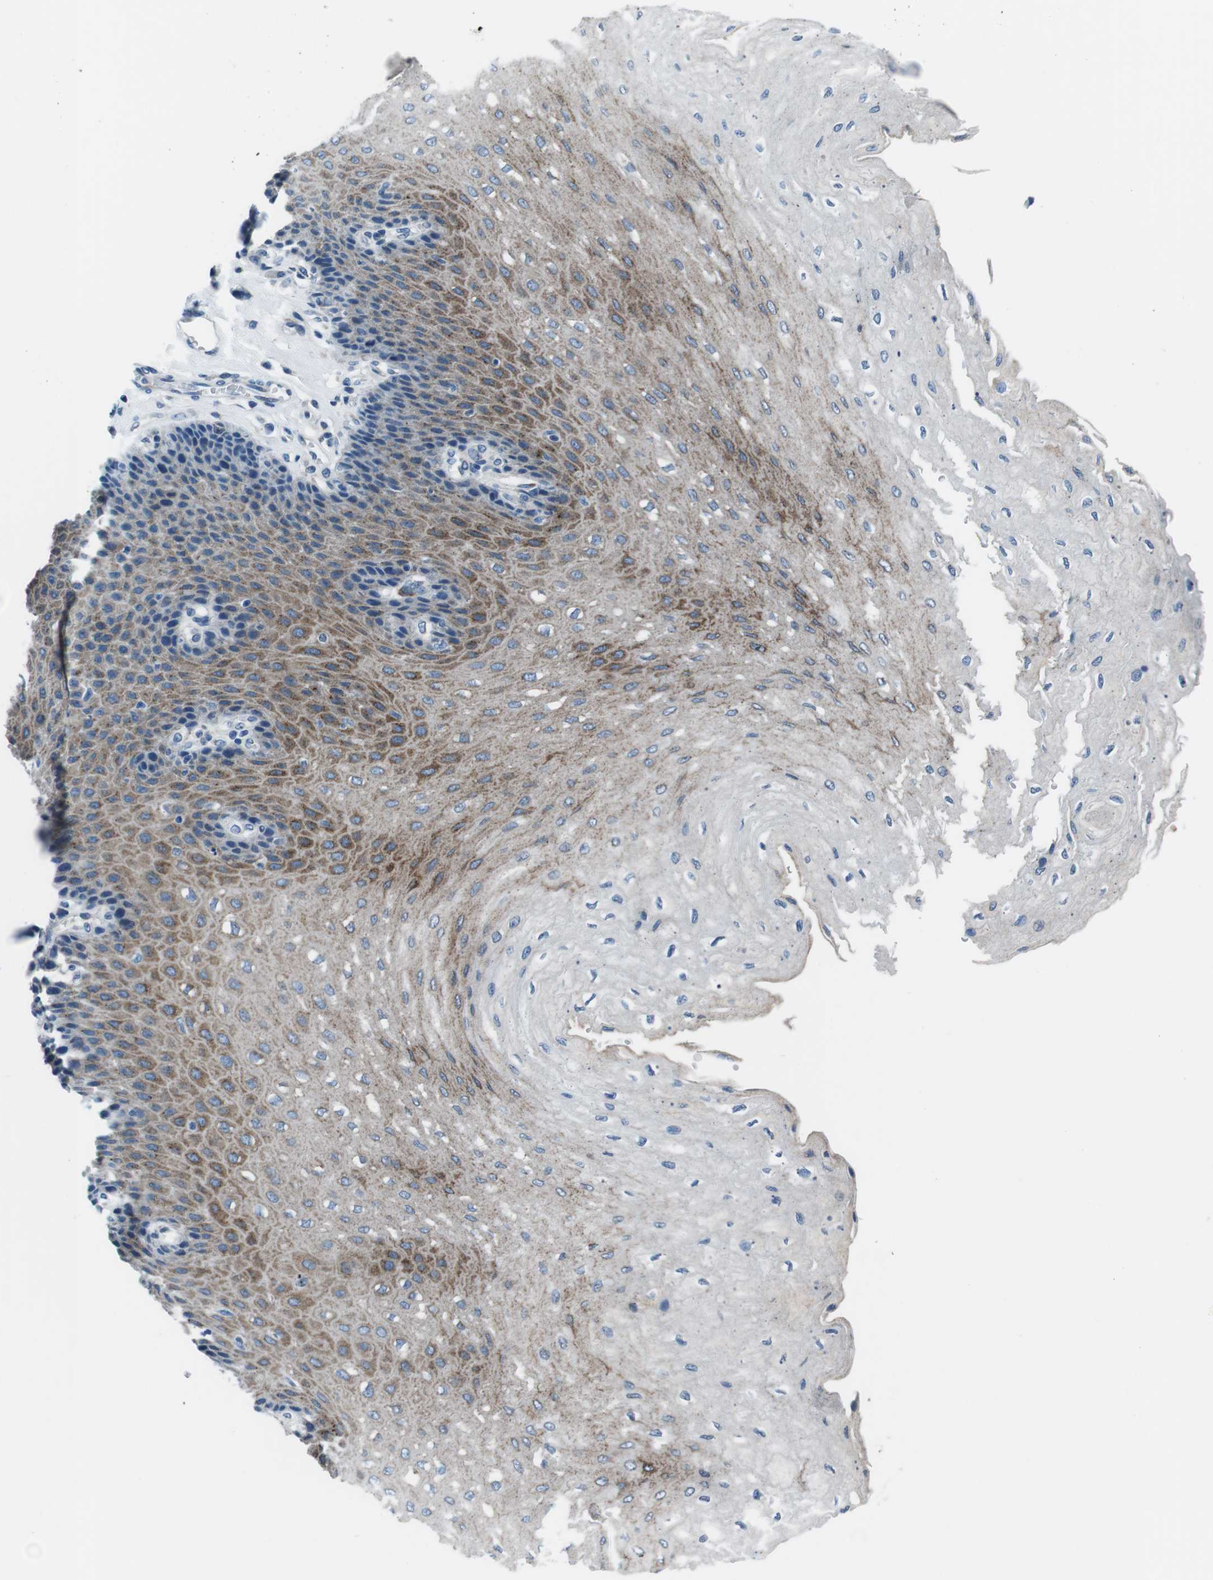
{"staining": {"intensity": "moderate", "quantity": "25%-75%", "location": "cytoplasmic/membranous"}, "tissue": "esophagus", "cell_type": "Squamous epithelial cells", "image_type": "normal", "snomed": [{"axis": "morphology", "description": "Normal tissue, NOS"}, {"axis": "topography", "description": "Esophagus"}], "caption": "There is medium levels of moderate cytoplasmic/membranous staining in squamous epithelial cells of unremarkable esophagus, as demonstrated by immunohistochemical staining (brown color).", "gene": "NUCB2", "patient": {"sex": "female", "age": 72}}